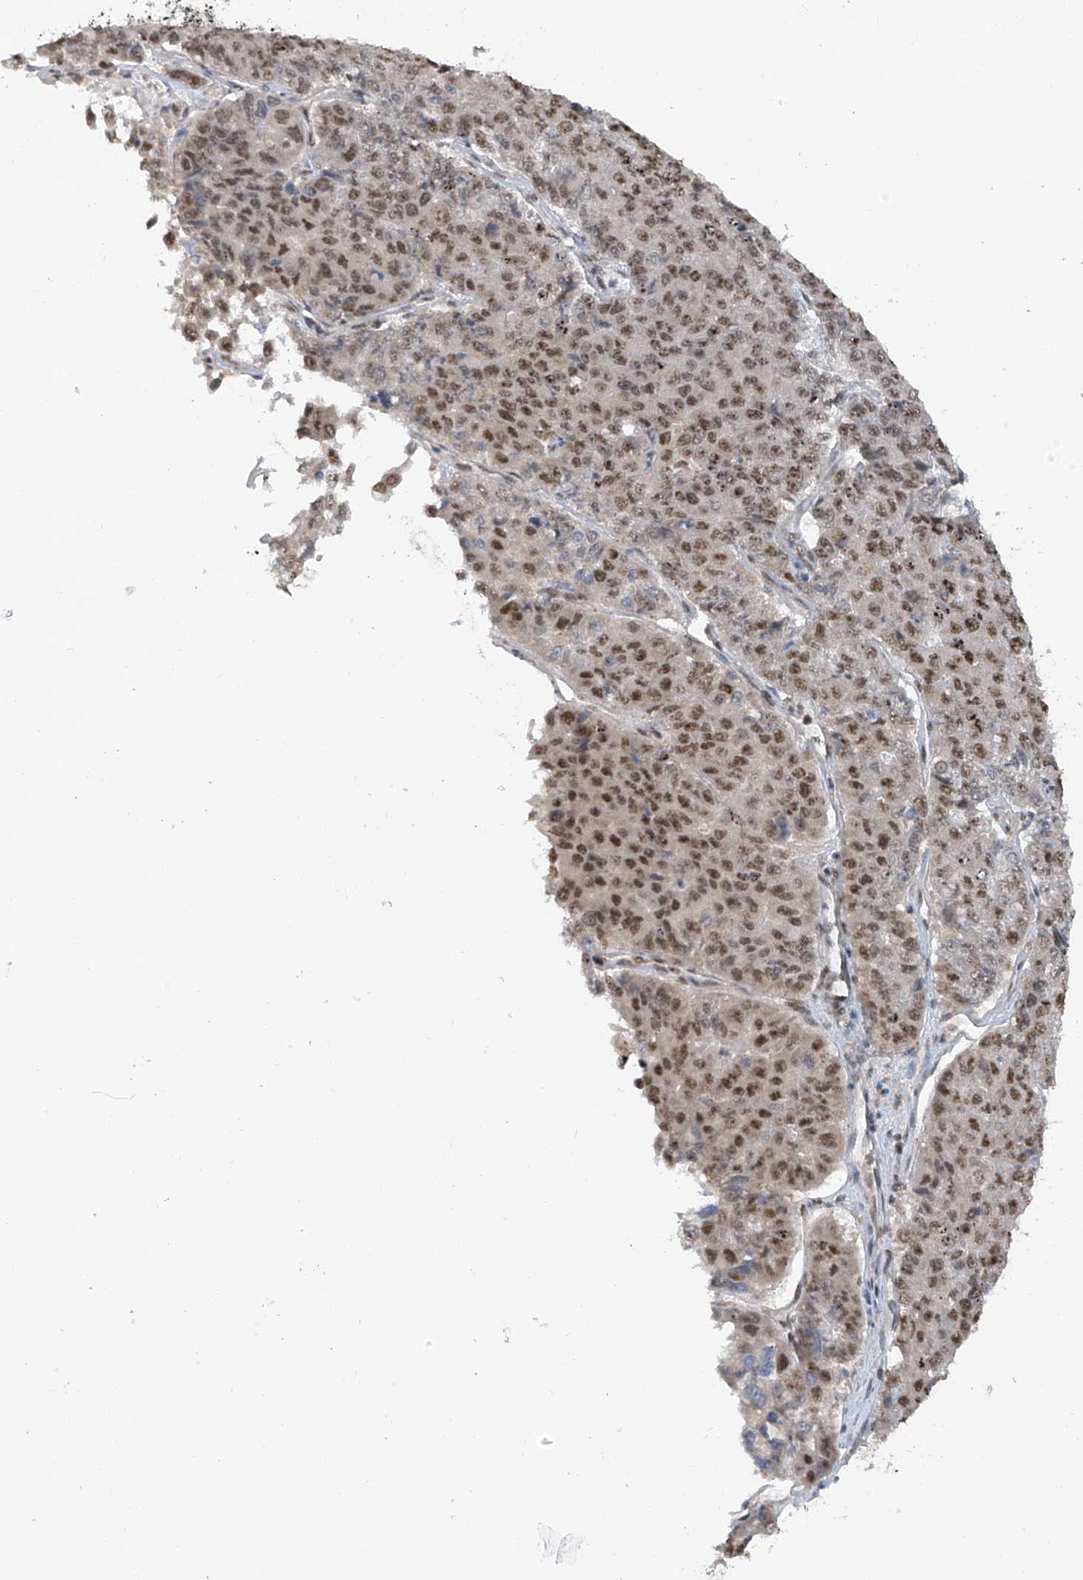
{"staining": {"intensity": "moderate", "quantity": ">75%", "location": "nuclear"}, "tissue": "pancreatic cancer", "cell_type": "Tumor cells", "image_type": "cancer", "snomed": [{"axis": "morphology", "description": "Adenocarcinoma, NOS"}, {"axis": "topography", "description": "Pancreas"}], "caption": "Tumor cells demonstrate medium levels of moderate nuclear positivity in approximately >75% of cells in pancreatic cancer.", "gene": "C1orf131", "patient": {"sex": "male", "age": 50}}